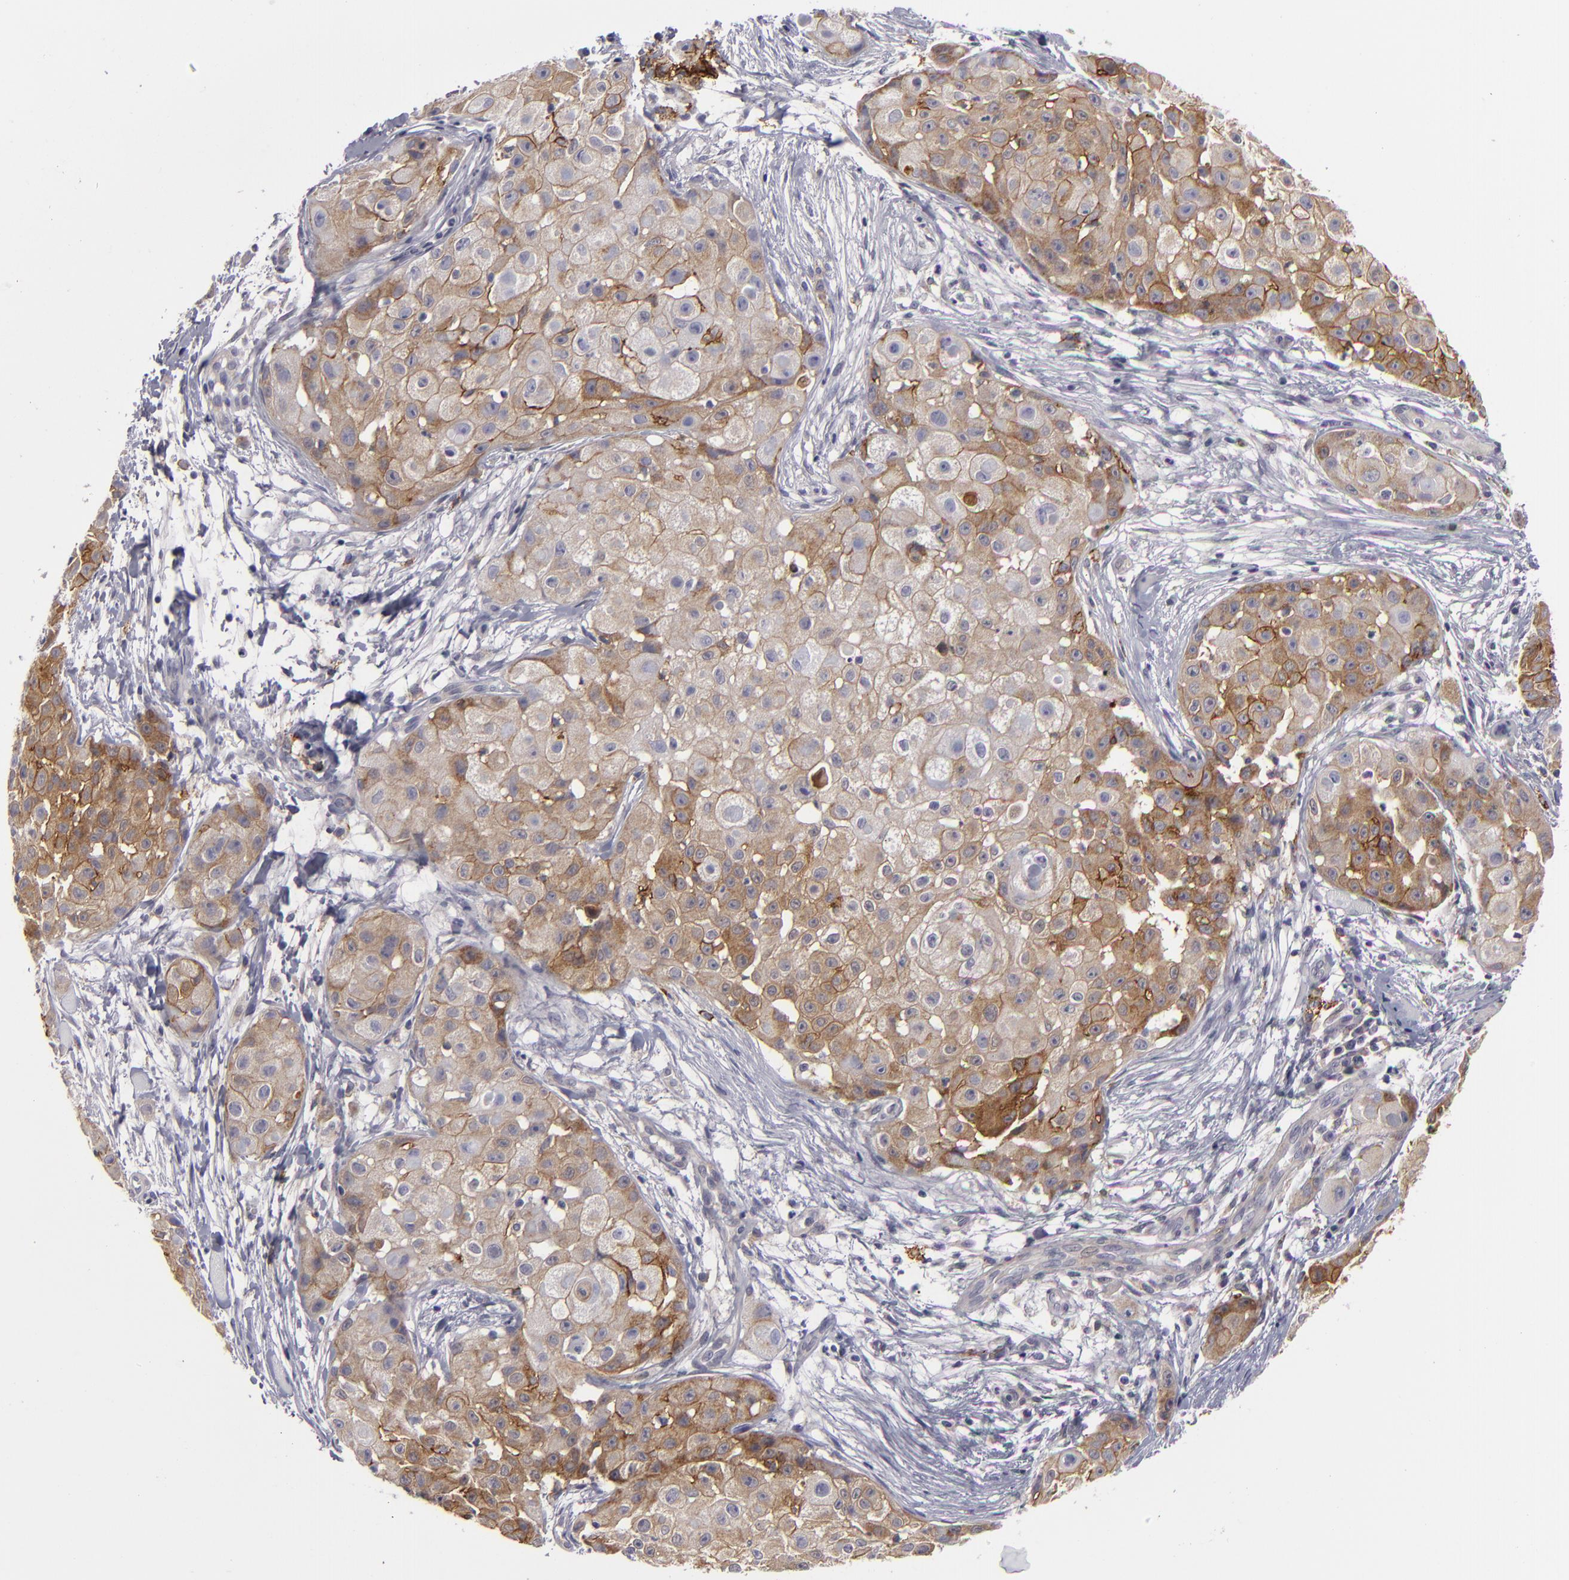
{"staining": {"intensity": "weak", "quantity": "<25%", "location": "cytoplasmic/membranous"}, "tissue": "skin cancer", "cell_type": "Tumor cells", "image_type": "cancer", "snomed": [{"axis": "morphology", "description": "Squamous cell carcinoma, NOS"}, {"axis": "topography", "description": "Skin"}], "caption": "Image shows no significant protein positivity in tumor cells of skin cancer.", "gene": "ALCAM", "patient": {"sex": "female", "age": 57}}